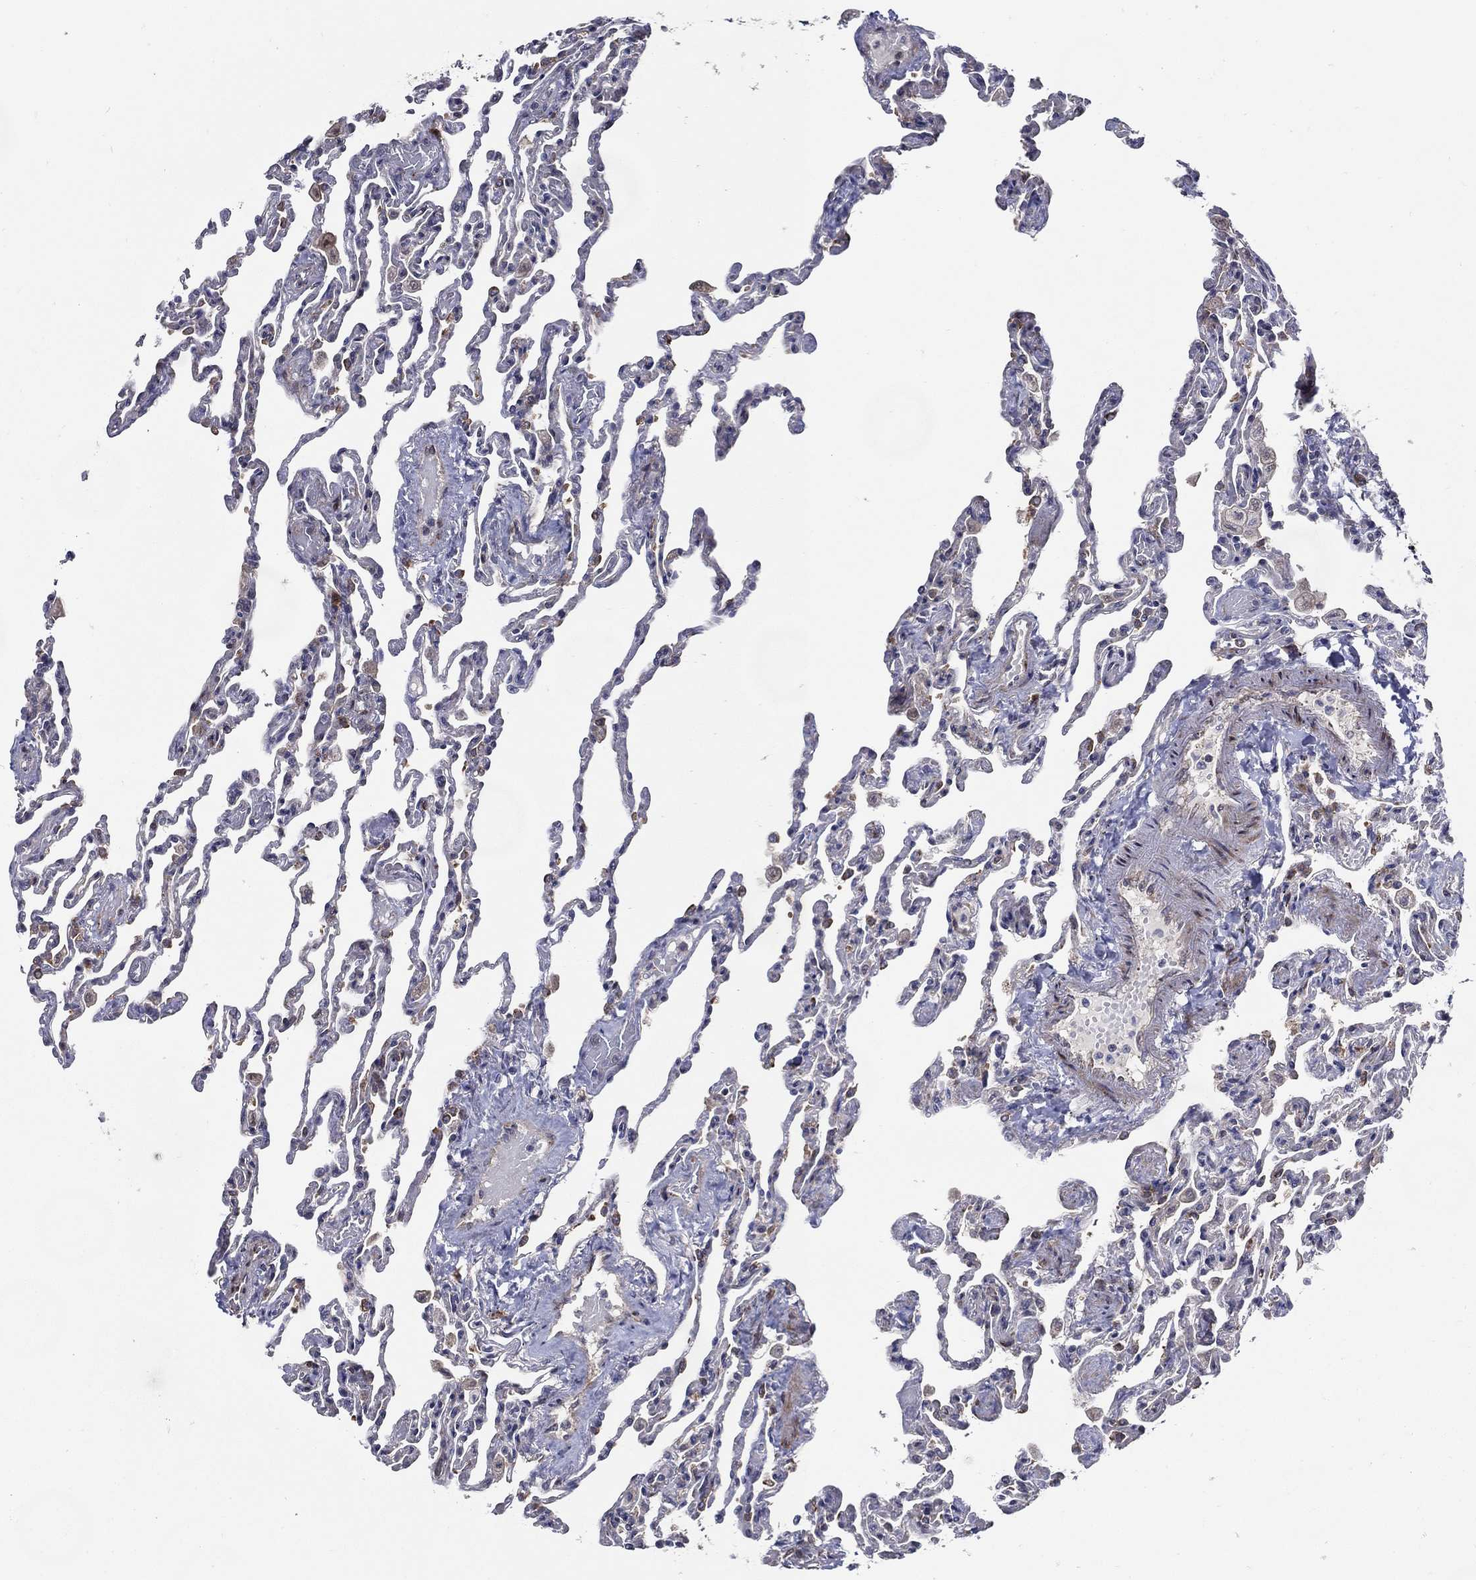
{"staining": {"intensity": "weak", "quantity": "<25%", "location": "nuclear"}, "tissue": "lung", "cell_type": "Alveolar cells", "image_type": "normal", "snomed": [{"axis": "morphology", "description": "Normal tissue, NOS"}, {"axis": "topography", "description": "Lung"}], "caption": "DAB immunohistochemical staining of normal lung displays no significant expression in alveolar cells. (DAB immunohistochemistry visualized using brightfield microscopy, high magnification).", "gene": "ARHGAP11A", "patient": {"sex": "female", "age": 43}}